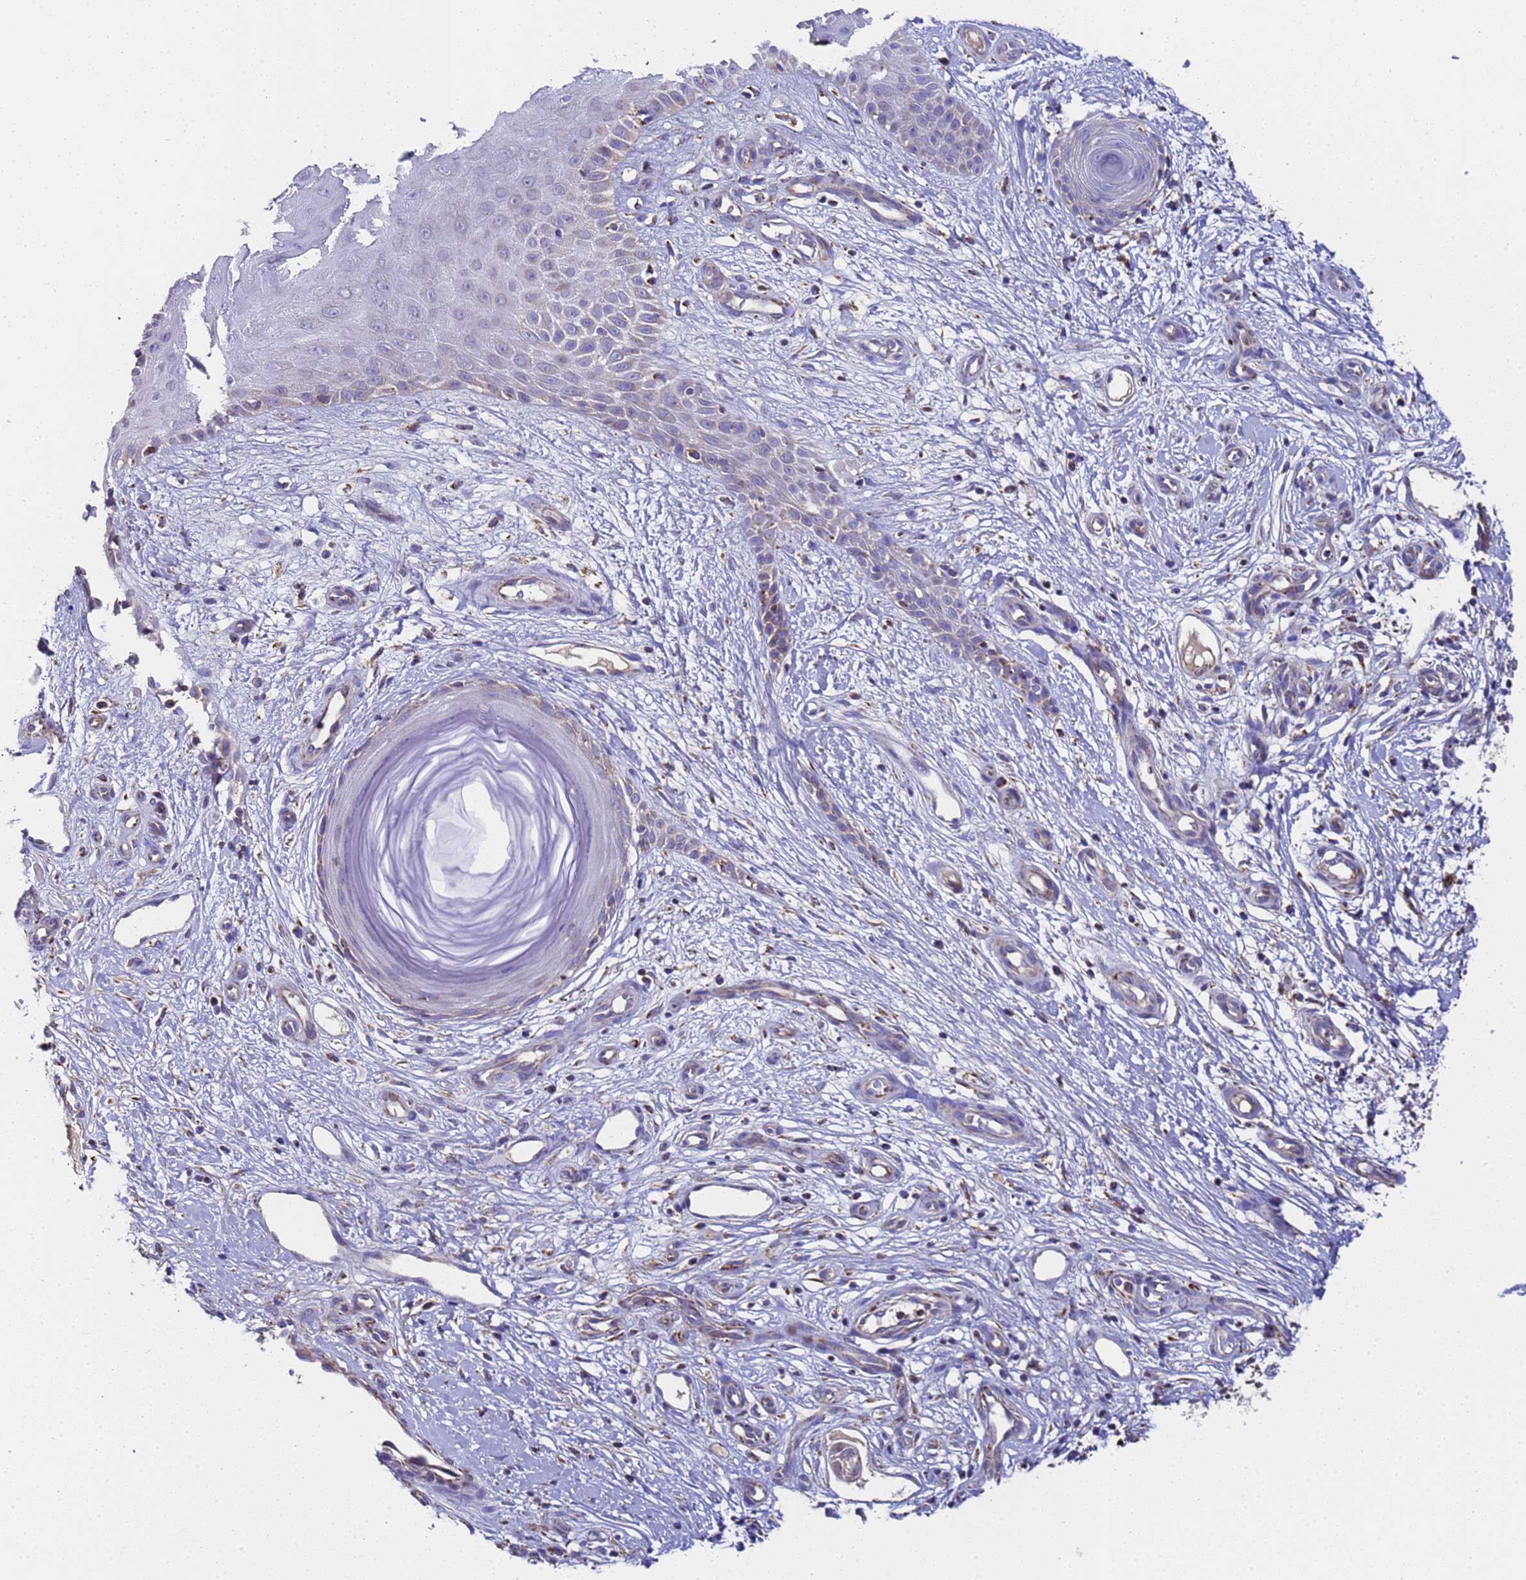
{"staining": {"intensity": "moderate", "quantity": "<25%", "location": "cytoplasmic/membranous"}, "tissue": "skin cancer", "cell_type": "Tumor cells", "image_type": "cancer", "snomed": [{"axis": "morphology", "description": "Basal cell carcinoma"}, {"axis": "topography", "description": "Skin"}], "caption": "There is low levels of moderate cytoplasmic/membranous expression in tumor cells of skin cancer, as demonstrated by immunohistochemical staining (brown color).", "gene": "MRPS12", "patient": {"sex": "male", "age": 88}}